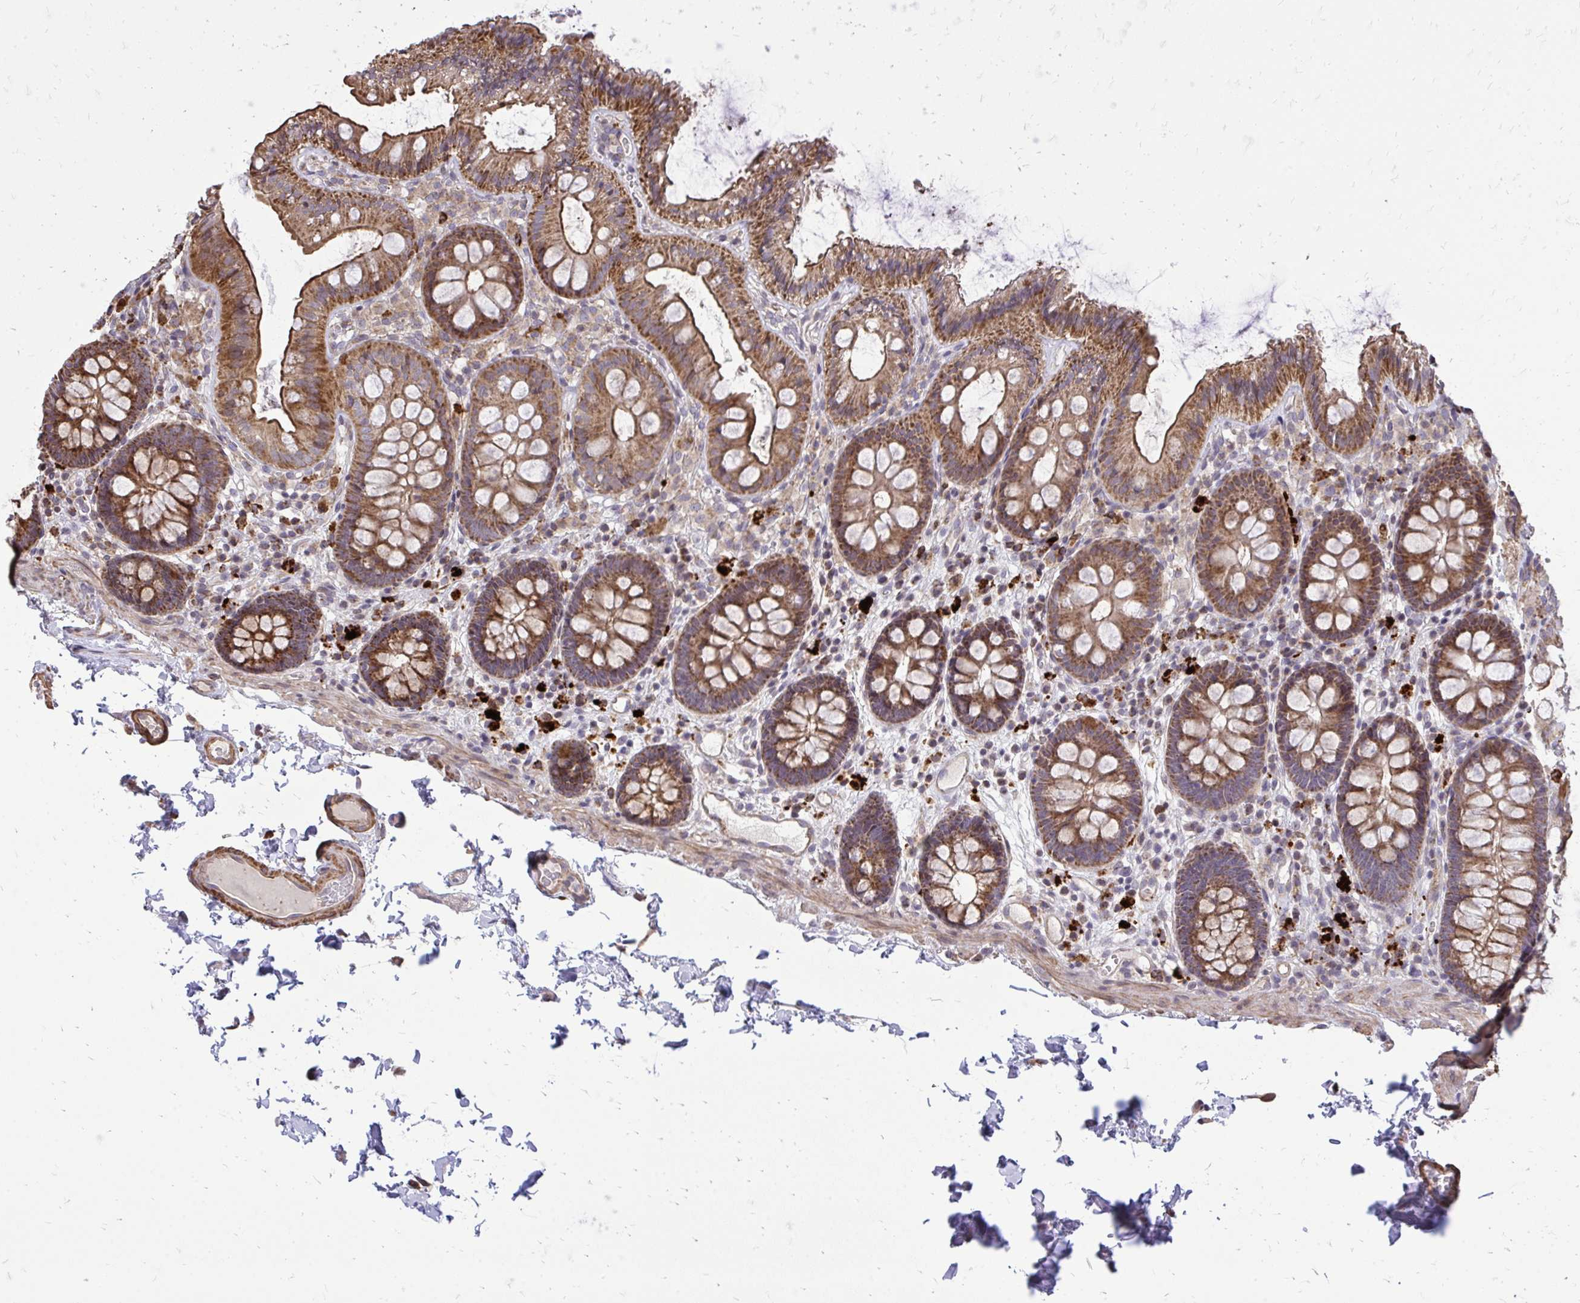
{"staining": {"intensity": "moderate", "quantity": ">75%", "location": "cytoplasmic/membranous"}, "tissue": "colon", "cell_type": "Endothelial cells", "image_type": "normal", "snomed": [{"axis": "morphology", "description": "Normal tissue, NOS"}, {"axis": "topography", "description": "Colon"}], "caption": "Protein expression analysis of normal colon displays moderate cytoplasmic/membranous staining in approximately >75% of endothelial cells.", "gene": "SLC7A5", "patient": {"sex": "male", "age": 84}}